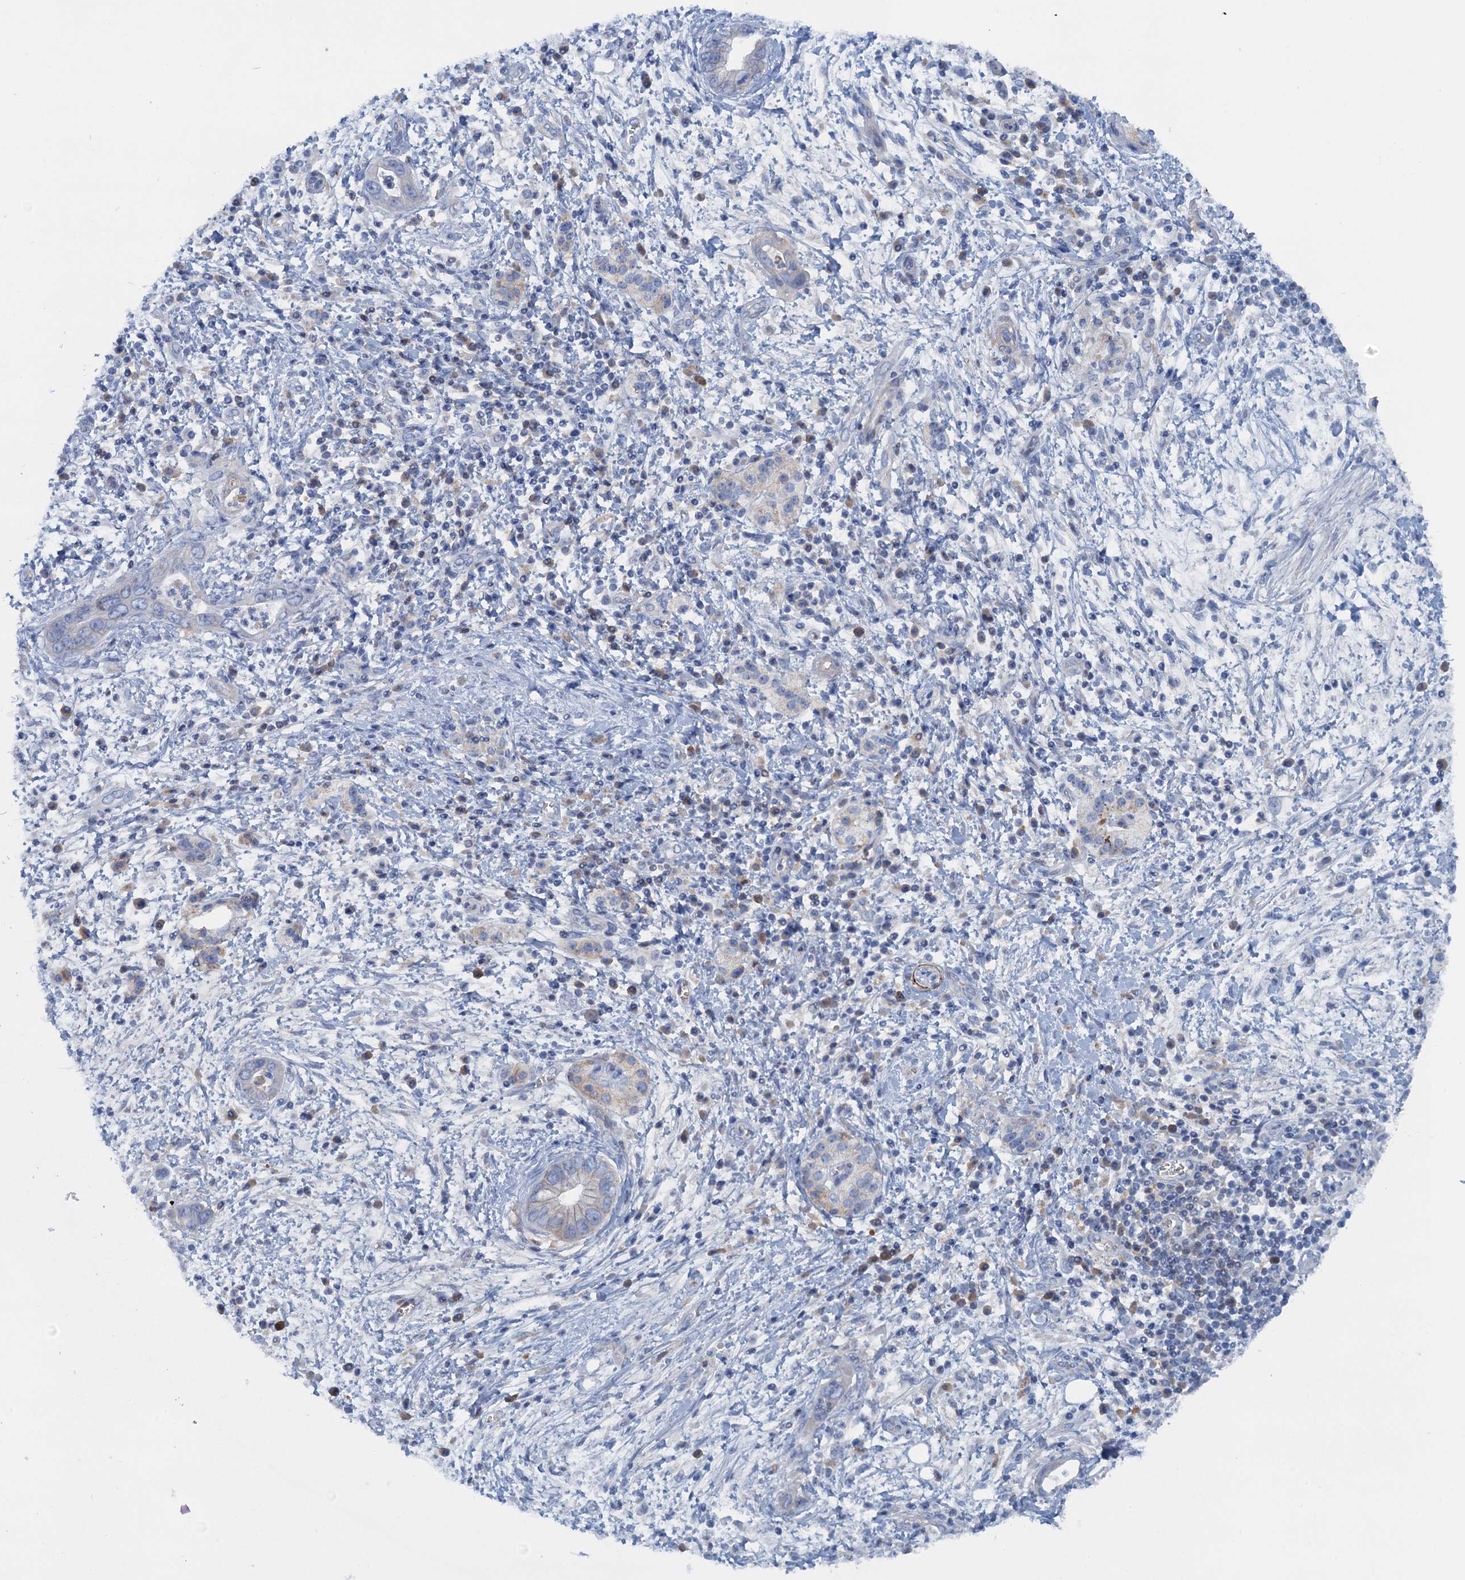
{"staining": {"intensity": "negative", "quantity": "none", "location": "none"}, "tissue": "pancreatic cancer", "cell_type": "Tumor cells", "image_type": "cancer", "snomed": [{"axis": "morphology", "description": "Adenocarcinoma, NOS"}, {"axis": "topography", "description": "Pancreas"}], "caption": "DAB (3,3'-diaminobenzidine) immunohistochemical staining of human pancreatic adenocarcinoma displays no significant expression in tumor cells. (Stains: DAB (3,3'-diaminobenzidine) IHC with hematoxylin counter stain, Microscopy: brightfield microscopy at high magnification).", "gene": "MYADML2", "patient": {"sex": "male", "age": 75}}